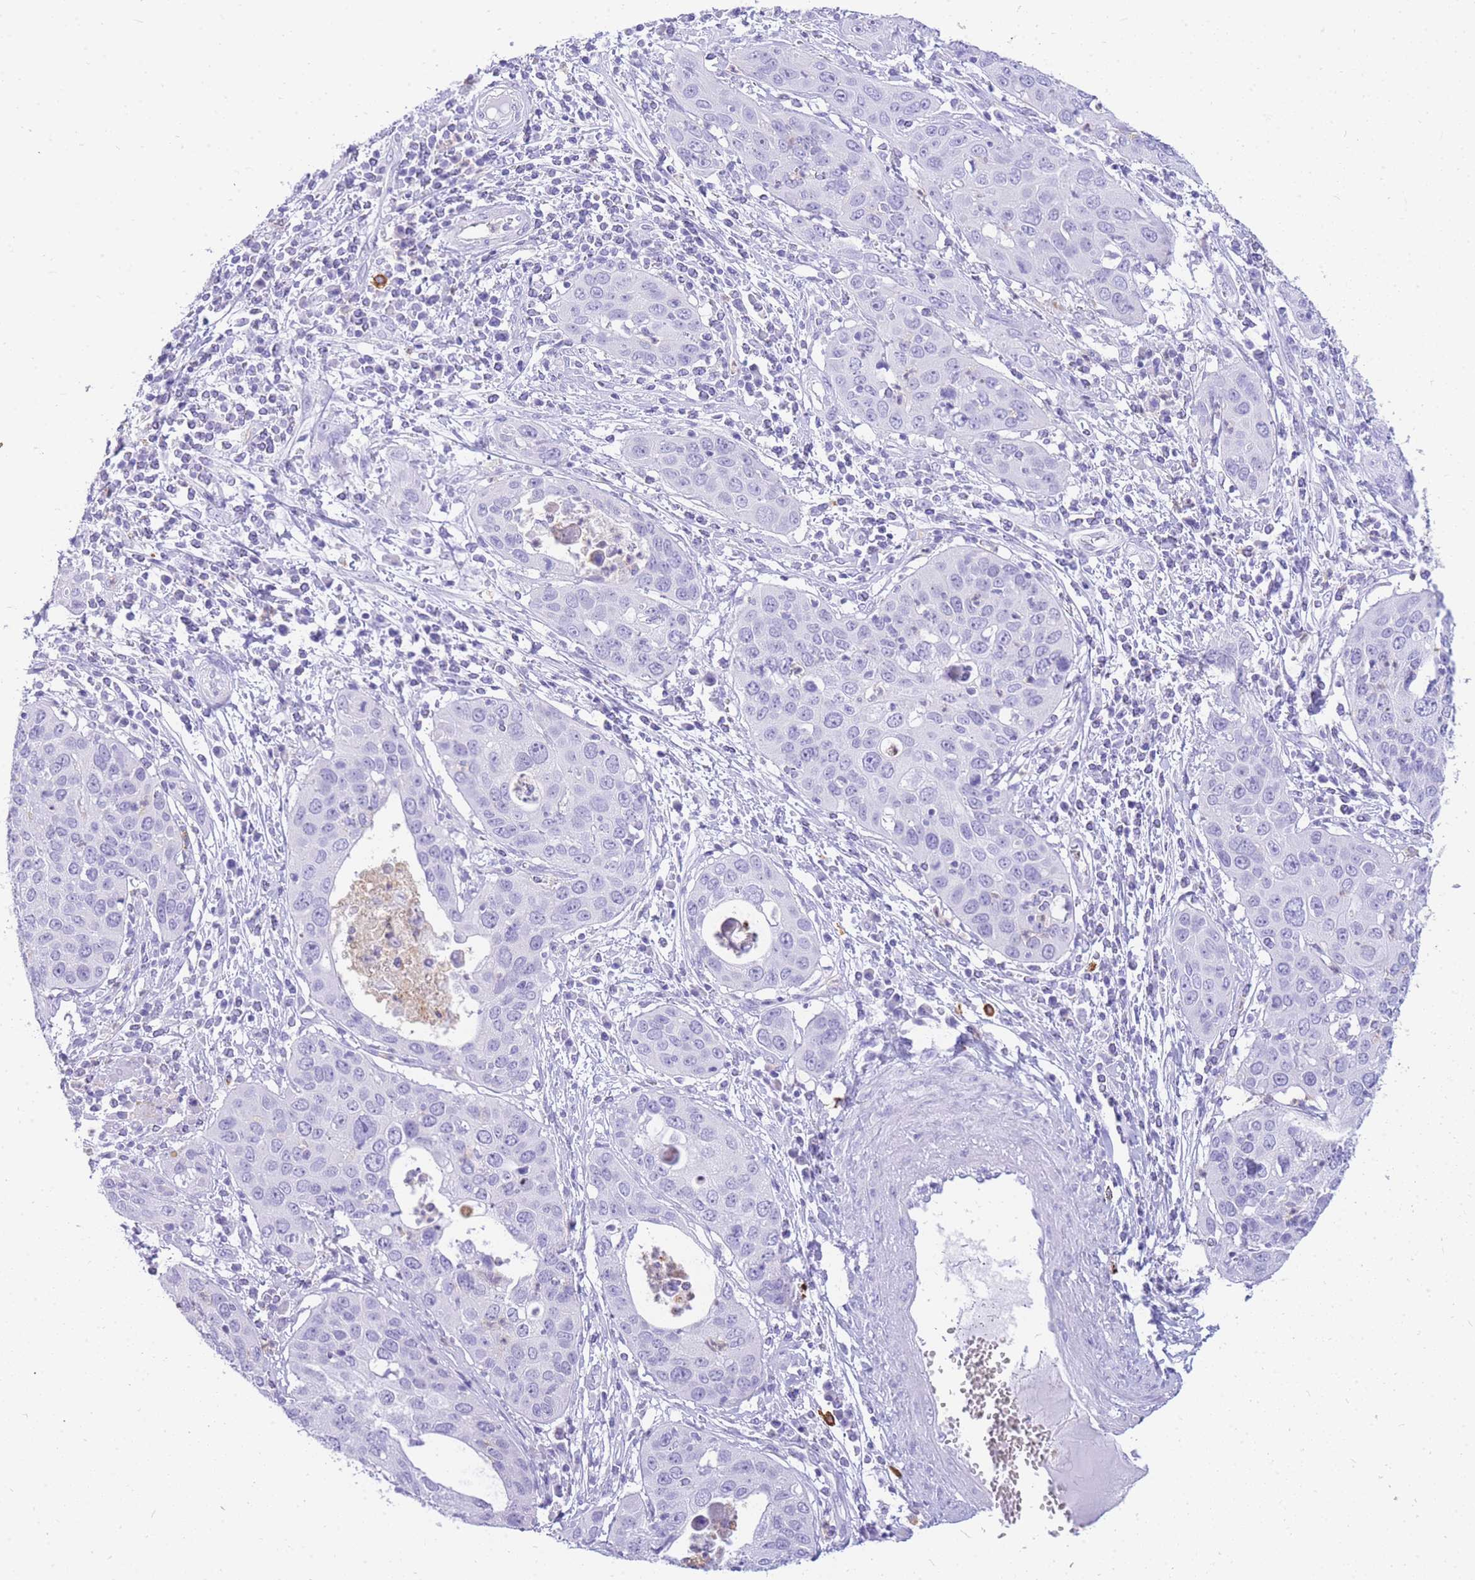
{"staining": {"intensity": "negative", "quantity": "none", "location": "none"}, "tissue": "cervical cancer", "cell_type": "Tumor cells", "image_type": "cancer", "snomed": [{"axis": "morphology", "description": "Squamous cell carcinoma, NOS"}, {"axis": "topography", "description": "Cervix"}], "caption": "Squamous cell carcinoma (cervical) was stained to show a protein in brown. There is no significant positivity in tumor cells. Nuclei are stained in blue.", "gene": "HERC1", "patient": {"sex": "female", "age": 36}}